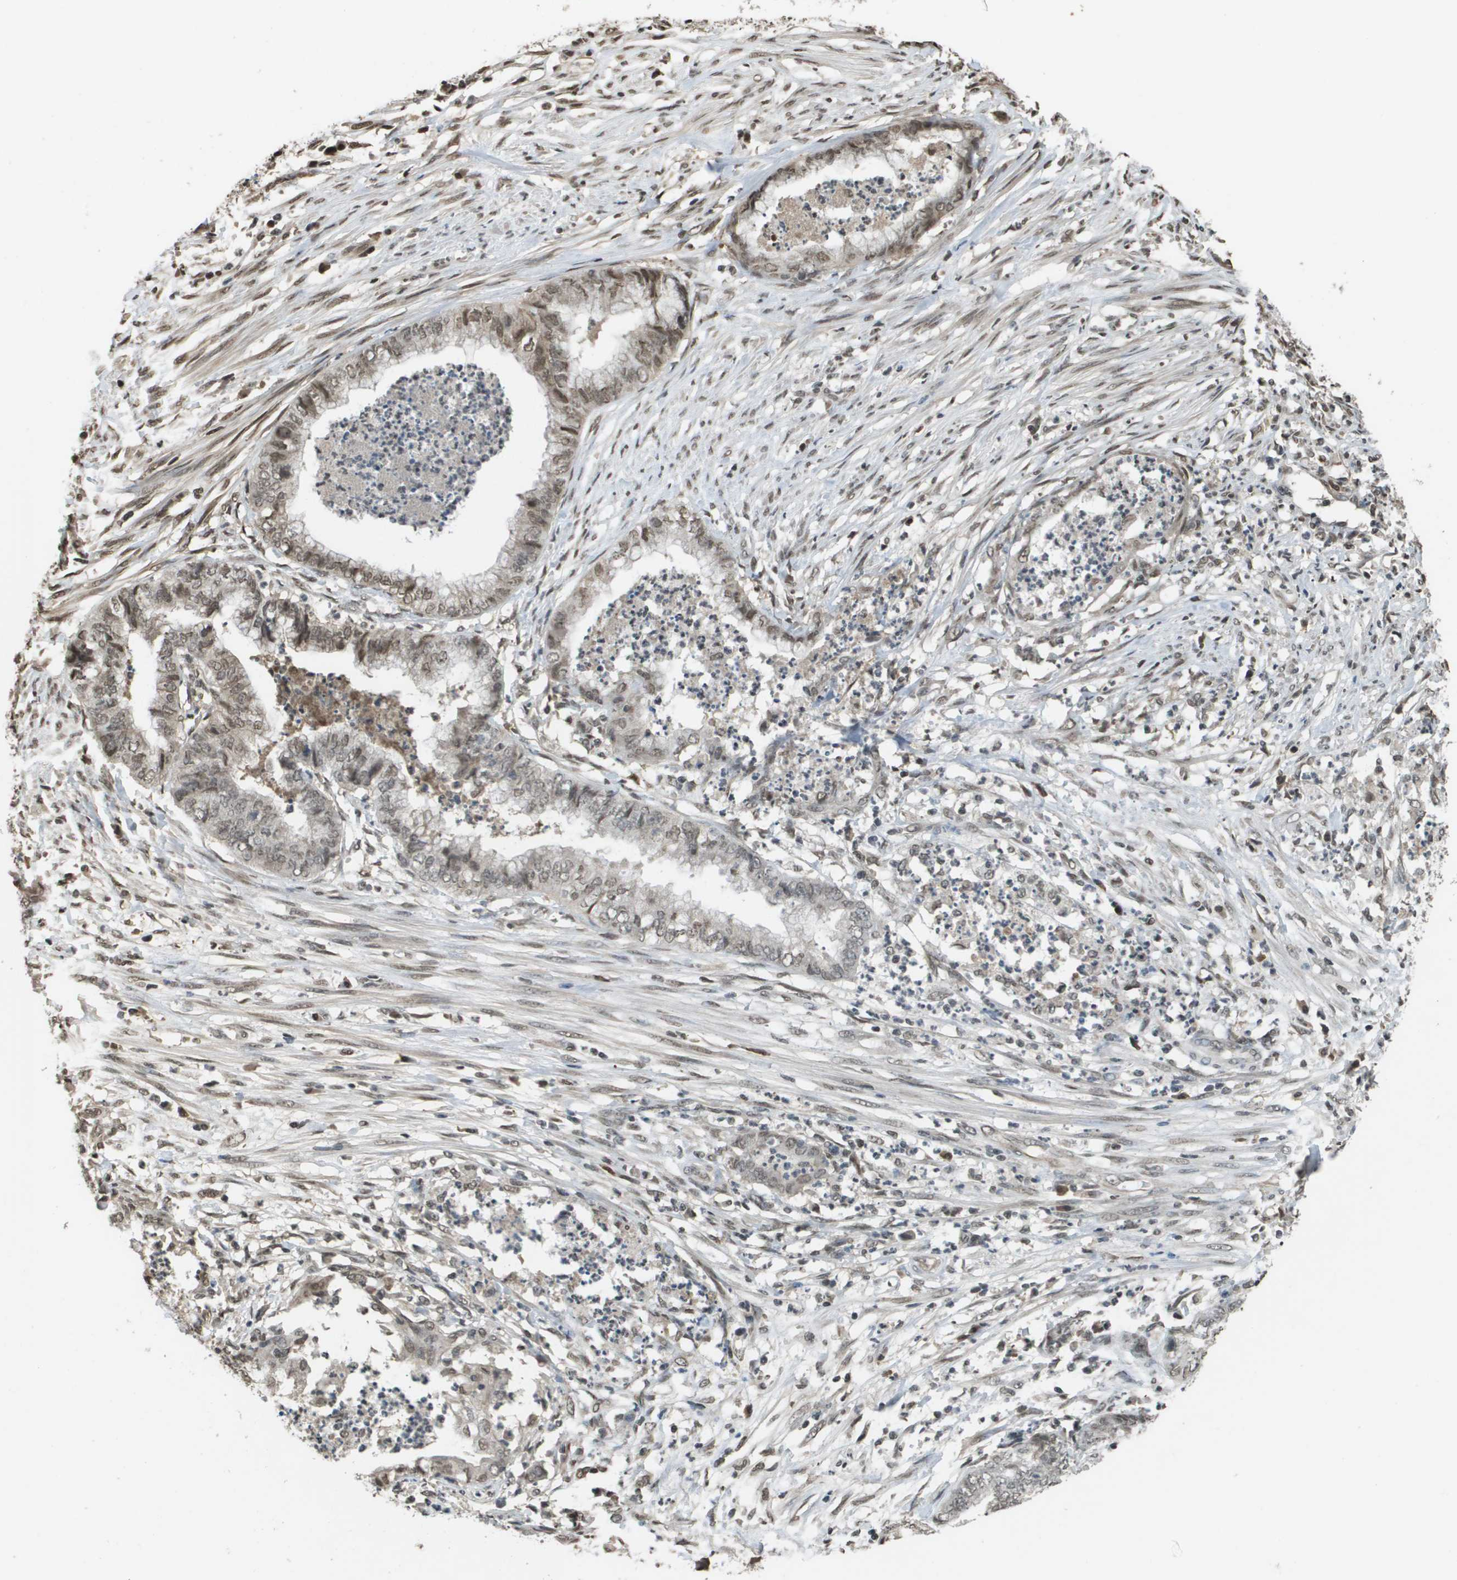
{"staining": {"intensity": "weak", "quantity": "25%-75%", "location": "nuclear"}, "tissue": "endometrial cancer", "cell_type": "Tumor cells", "image_type": "cancer", "snomed": [{"axis": "morphology", "description": "Necrosis, NOS"}, {"axis": "morphology", "description": "Adenocarcinoma, NOS"}, {"axis": "topography", "description": "Endometrium"}], "caption": "Immunohistochemical staining of human endometrial cancer (adenocarcinoma) demonstrates low levels of weak nuclear protein staining in approximately 25%-75% of tumor cells. The staining was performed using DAB (3,3'-diaminobenzidine) to visualize the protein expression in brown, while the nuclei were stained in blue with hematoxylin (Magnification: 20x).", "gene": "NDRG2", "patient": {"sex": "female", "age": 79}}